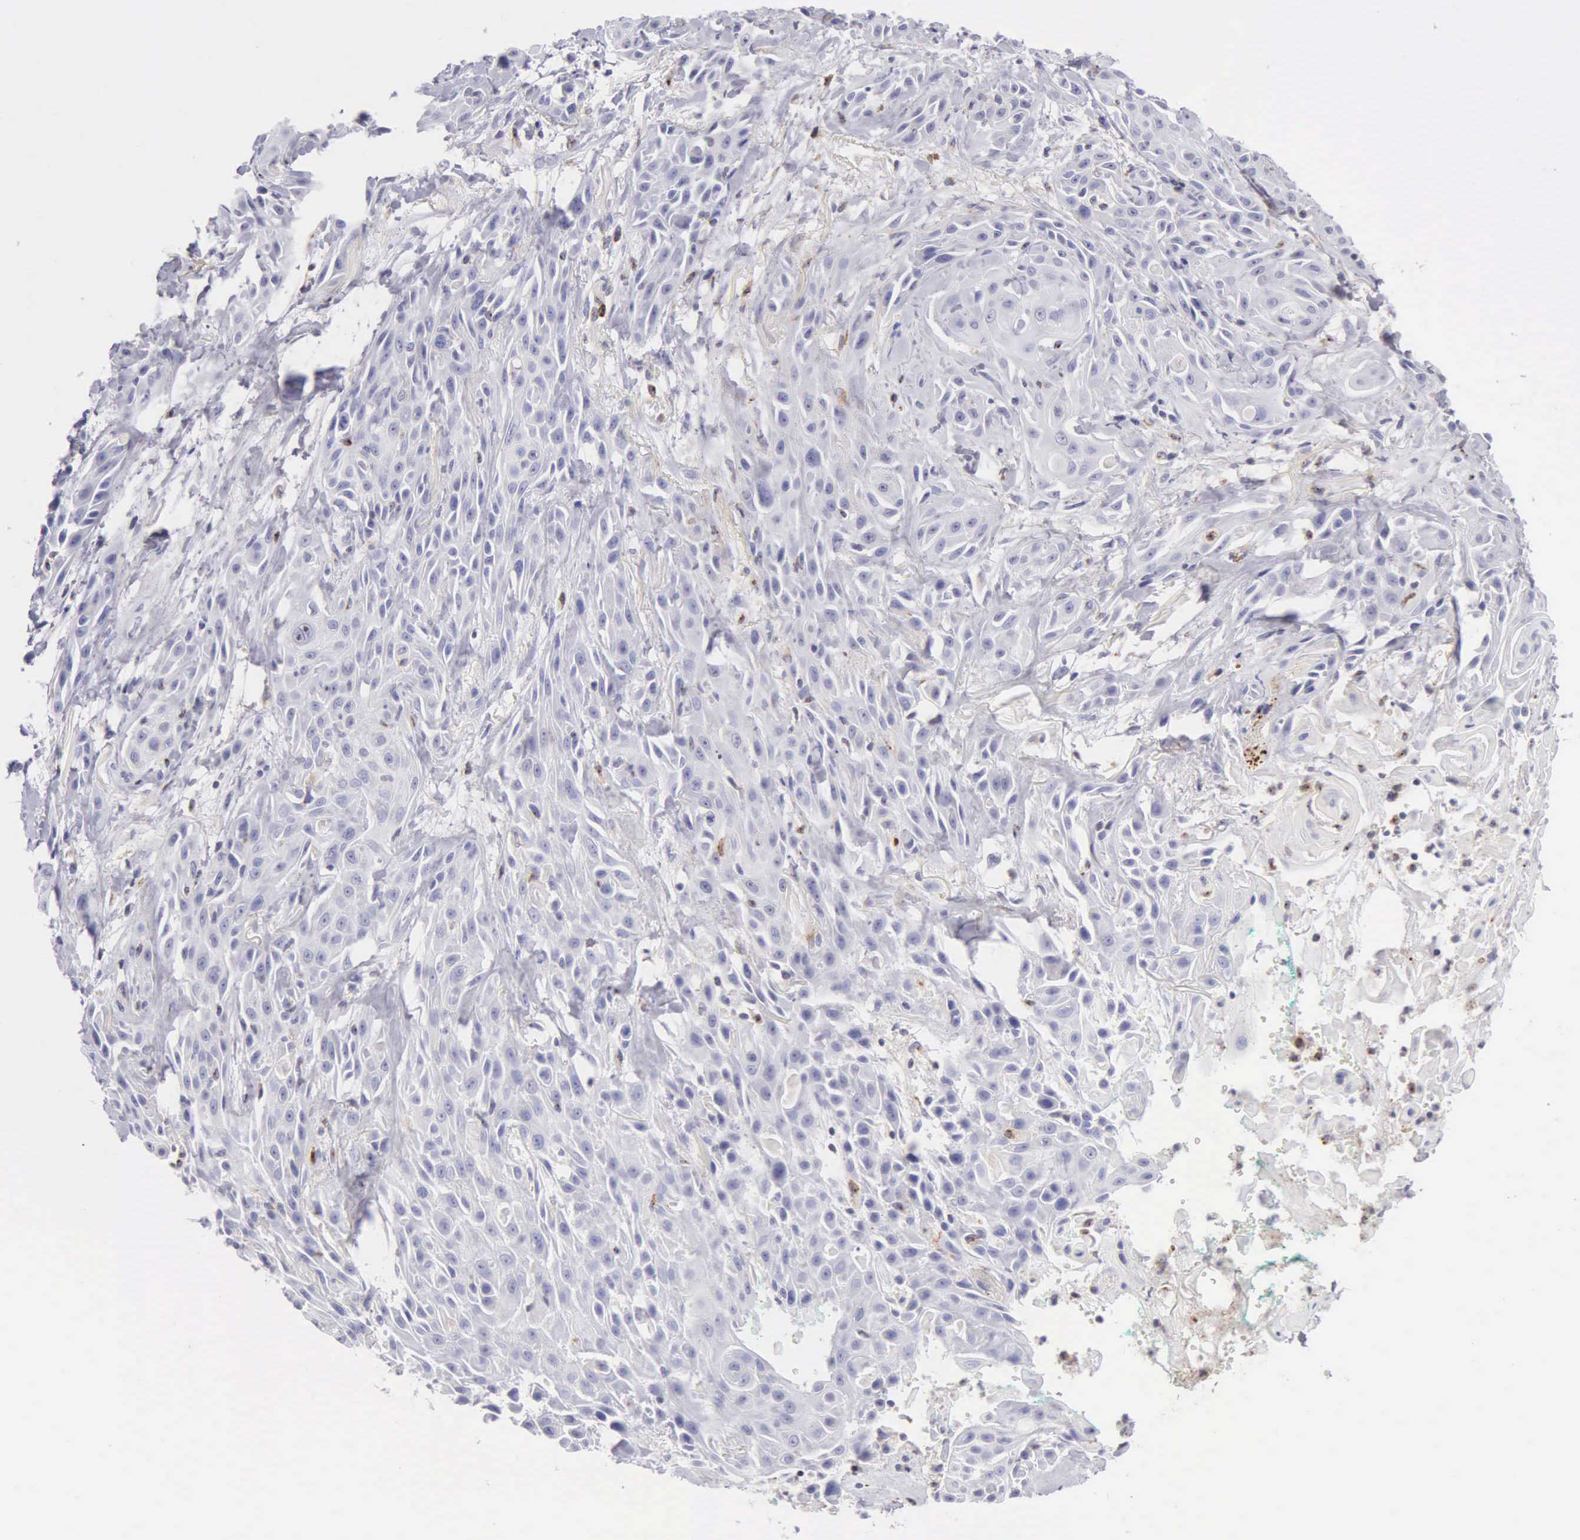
{"staining": {"intensity": "negative", "quantity": "none", "location": "none"}, "tissue": "skin cancer", "cell_type": "Tumor cells", "image_type": "cancer", "snomed": [{"axis": "morphology", "description": "Squamous cell carcinoma, NOS"}, {"axis": "topography", "description": "Skin"}, {"axis": "topography", "description": "Anal"}], "caption": "Immunohistochemistry of human skin cancer shows no positivity in tumor cells.", "gene": "SRGN", "patient": {"sex": "male", "age": 64}}